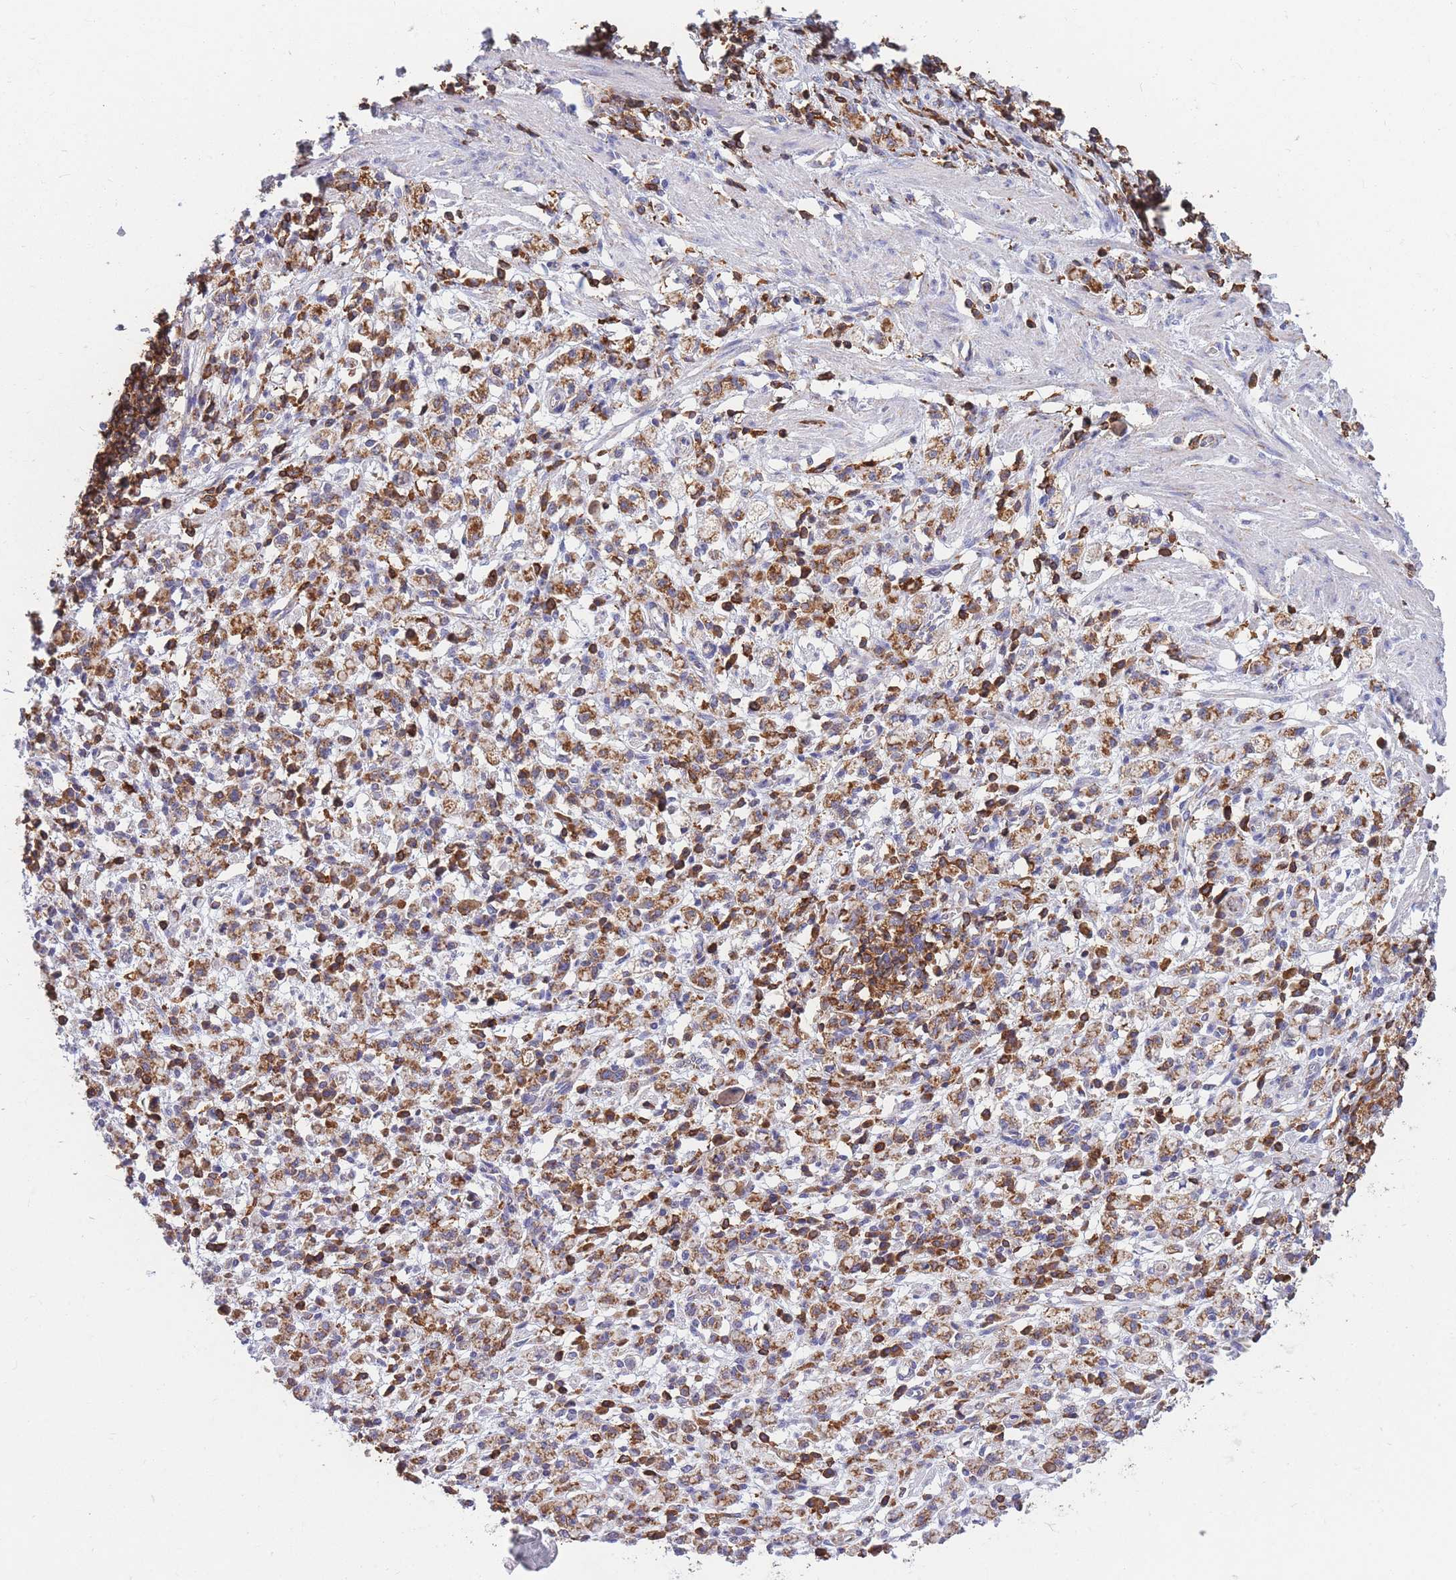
{"staining": {"intensity": "moderate", "quantity": ">75%", "location": "cytoplasmic/membranous"}, "tissue": "stomach cancer", "cell_type": "Tumor cells", "image_type": "cancer", "snomed": [{"axis": "morphology", "description": "Adenocarcinoma, NOS"}, {"axis": "topography", "description": "Stomach"}], "caption": "Brown immunohistochemical staining in stomach cancer (adenocarcinoma) demonstrates moderate cytoplasmic/membranous positivity in about >75% of tumor cells.", "gene": "MRPL54", "patient": {"sex": "male", "age": 77}}